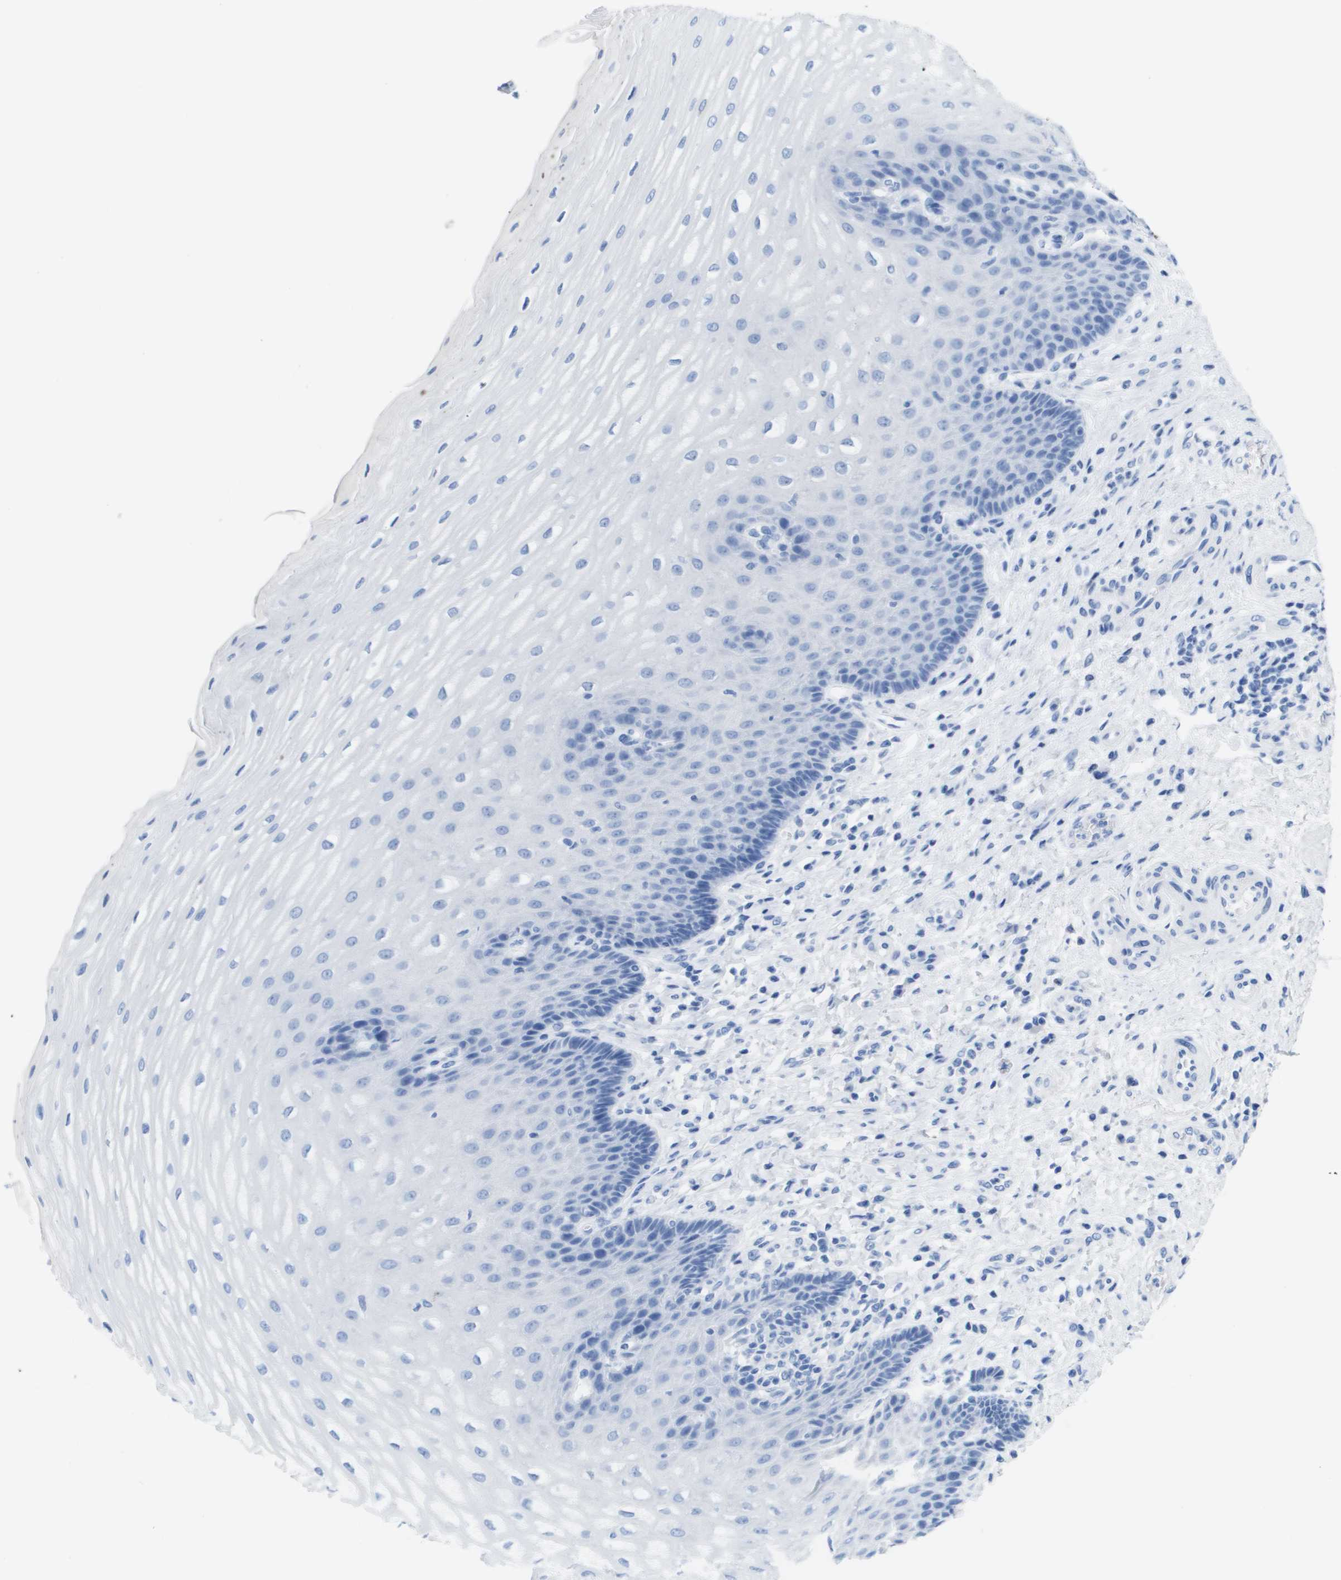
{"staining": {"intensity": "negative", "quantity": "none", "location": "none"}, "tissue": "esophagus", "cell_type": "Squamous epithelial cells", "image_type": "normal", "snomed": [{"axis": "morphology", "description": "Normal tissue, NOS"}, {"axis": "topography", "description": "Esophagus"}], "caption": "An IHC histopathology image of normal esophagus is shown. There is no staining in squamous epithelial cells of esophagus. The staining was performed using DAB (3,3'-diaminobenzidine) to visualize the protein expression in brown, while the nuclei were stained in blue with hematoxylin (Magnification: 20x).", "gene": "KCNA3", "patient": {"sex": "male", "age": 54}}